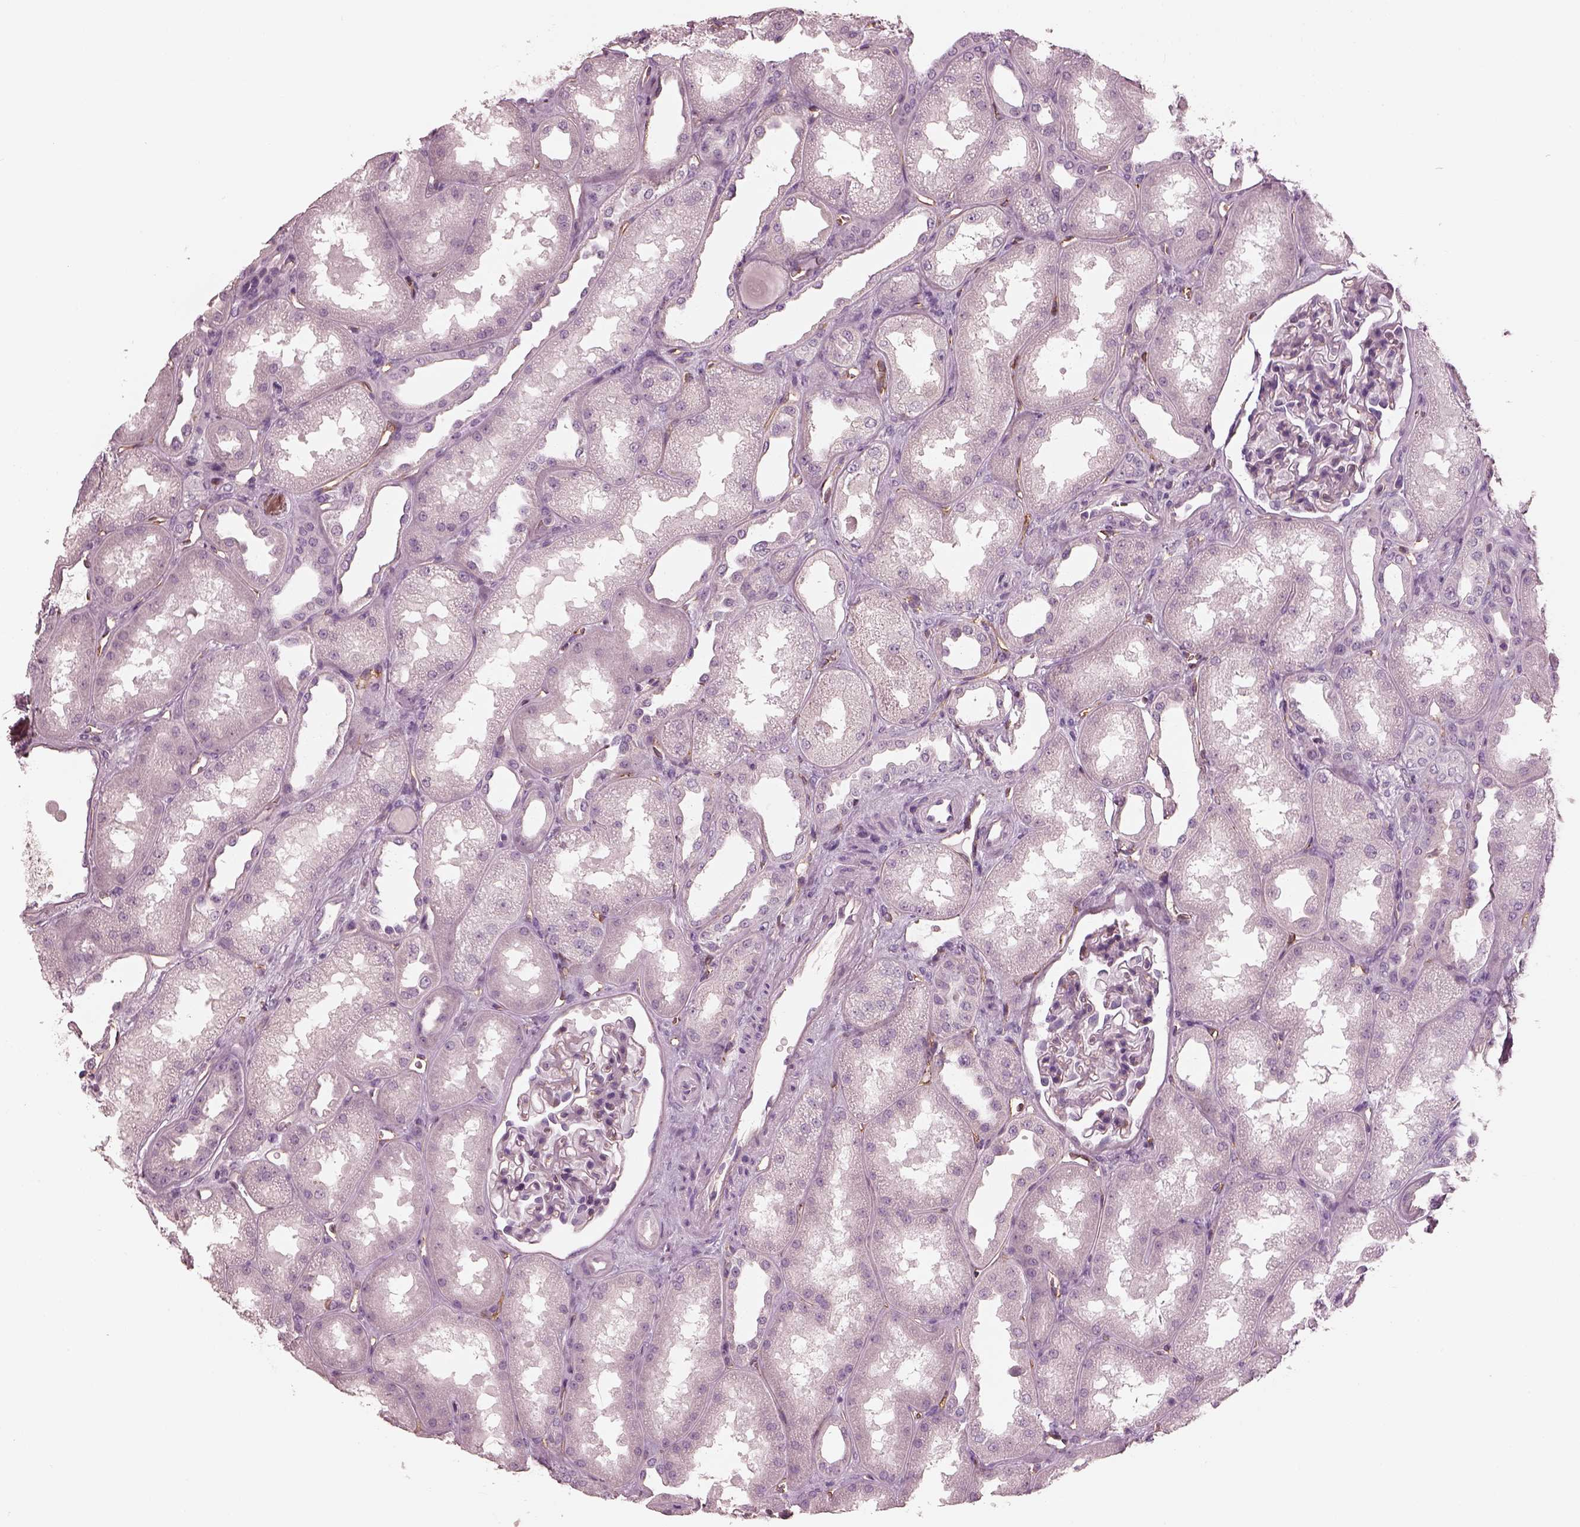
{"staining": {"intensity": "negative", "quantity": "none", "location": "none"}, "tissue": "kidney", "cell_type": "Cells in glomeruli", "image_type": "normal", "snomed": [{"axis": "morphology", "description": "Normal tissue, NOS"}, {"axis": "topography", "description": "Kidney"}], "caption": "Immunohistochemistry (IHC) micrograph of benign kidney: kidney stained with DAB displays no significant protein positivity in cells in glomeruli.", "gene": "EIF4E1B", "patient": {"sex": "male", "age": 61}}